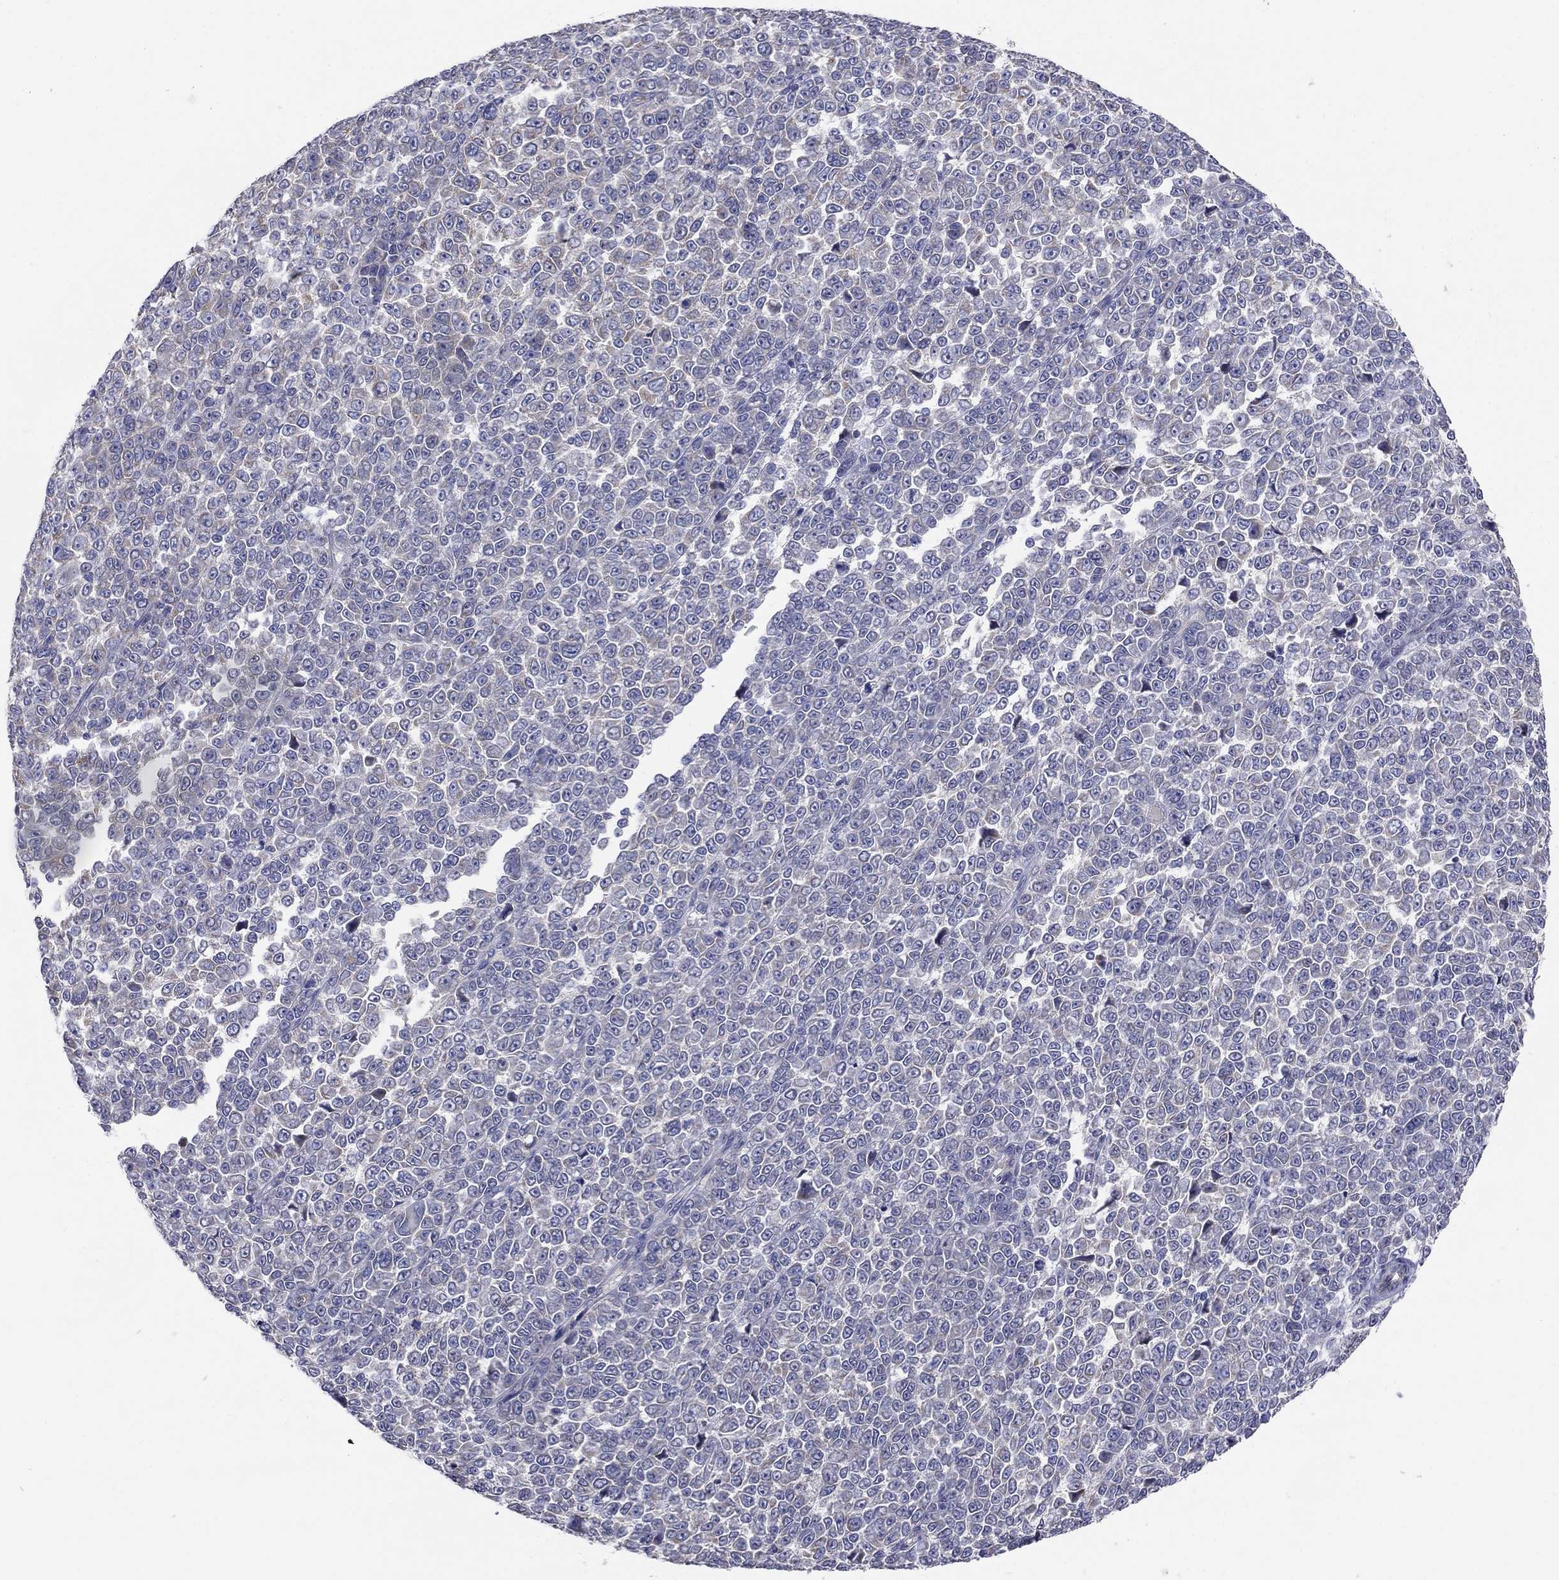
{"staining": {"intensity": "negative", "quantity": "none", "location": "none"}, "tissue": "melanoma", "cell_type": "Tumor cells", "image_type": "cancer", "snomed": [{"axis": "morphology", "description": "Malignant melanoma, NOS"}, {"axis": "topography", "description": "Skin"}], "caption": "High power microscopy micrograph of an immunohistochemistry (IHC) micrograph of melanoma, revealing no significant staining in tumor cells.", "gene": "EMP2", "patient": {"sex": "female", "age": 95}}